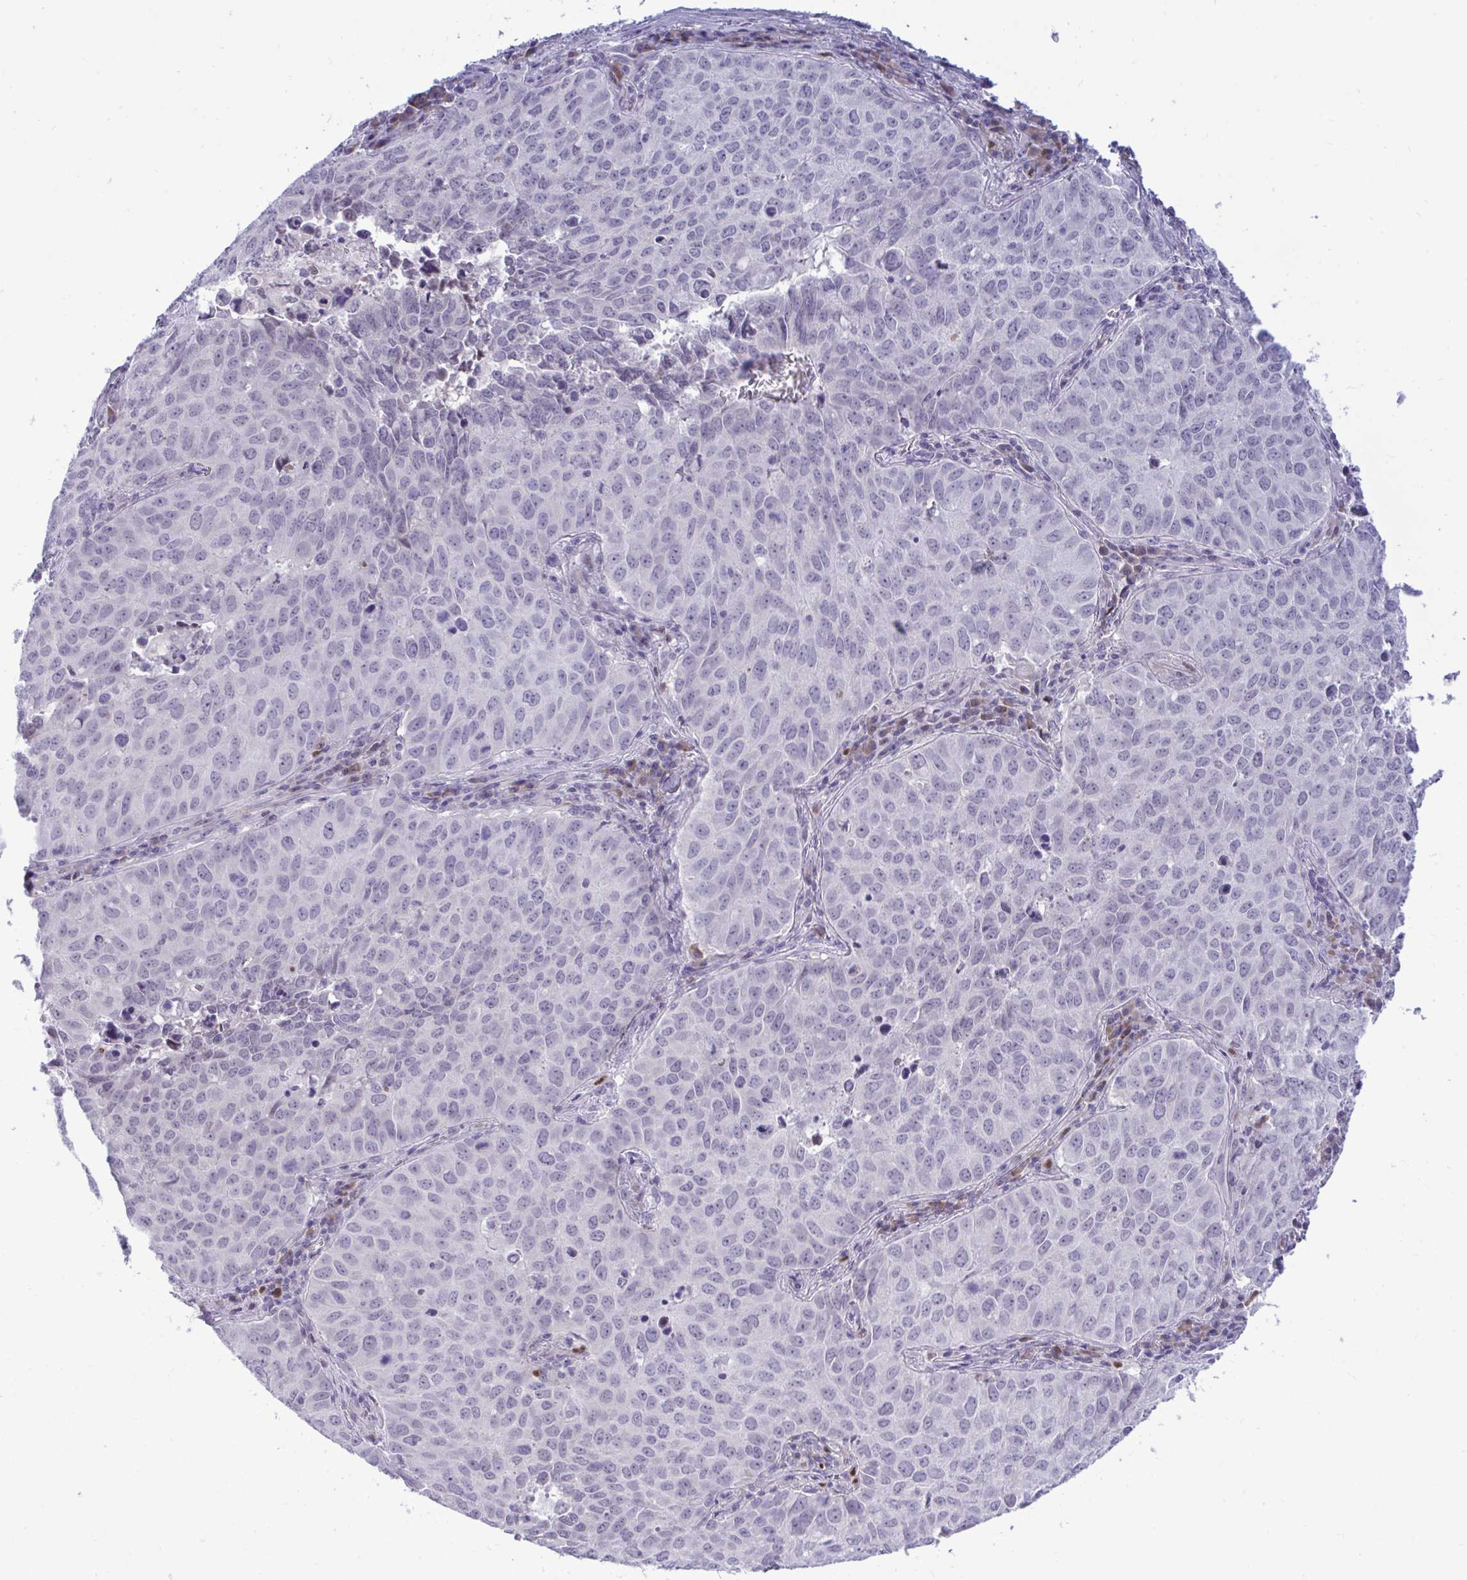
{"staining": {"intensity": "negative", "quantity": "none", "location": "none"}, "tissue": "lung cancer", "cell_type": "Tumor cells", "image_type": "cancer", "snomed": [{"axis": "morphology", "description": "Adenocarcinoma, NOS"}, {"axis": "topography", "description": "Lung"}], "caption": "Immunohistochemical staining of lung adenocarcinoma reveals no significant expression in tumor cells.", "gene": "EPOP", "patient": {"sex": "female", "age": 50}}